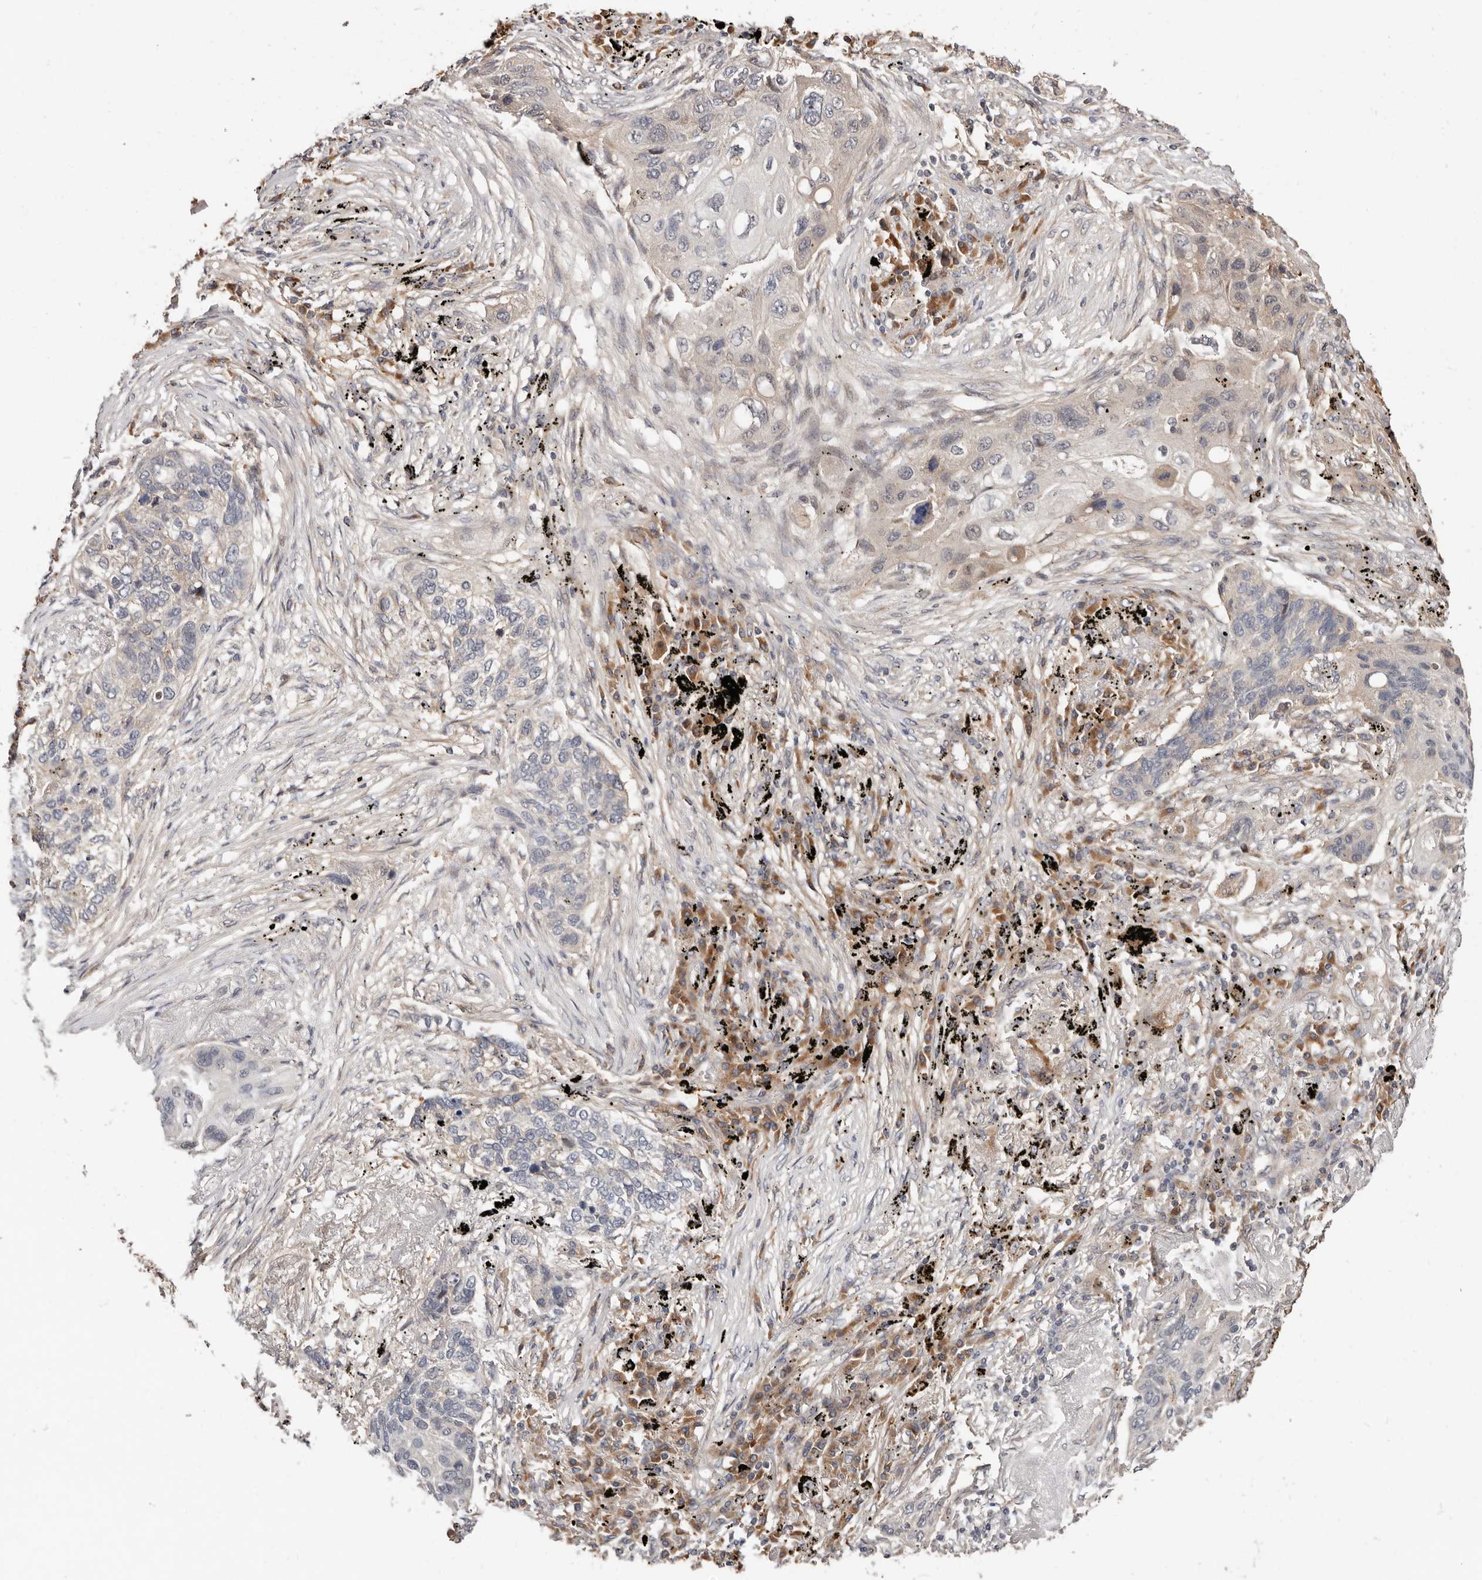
{"staining": {"intensity": "negative", "quantity": "none", "location": "none"}, "tissue": "lung cancer", "cell_type": "Tumor cells", "image_type": "cancer", "snomed": [{"axis": "morphology", "description": "Squamous cell carcinoma, NOS"}, {"axis": "topography", "description": "Lung"}], "caption": "Immunohistochemistry (IHC) histopathology image of human lung squamous cell carcinoma stained for a protein (brown), which reveals no positivity in tumor cells.", "gene": "USP33", "patient": {"sex": "female", "age": 63}}